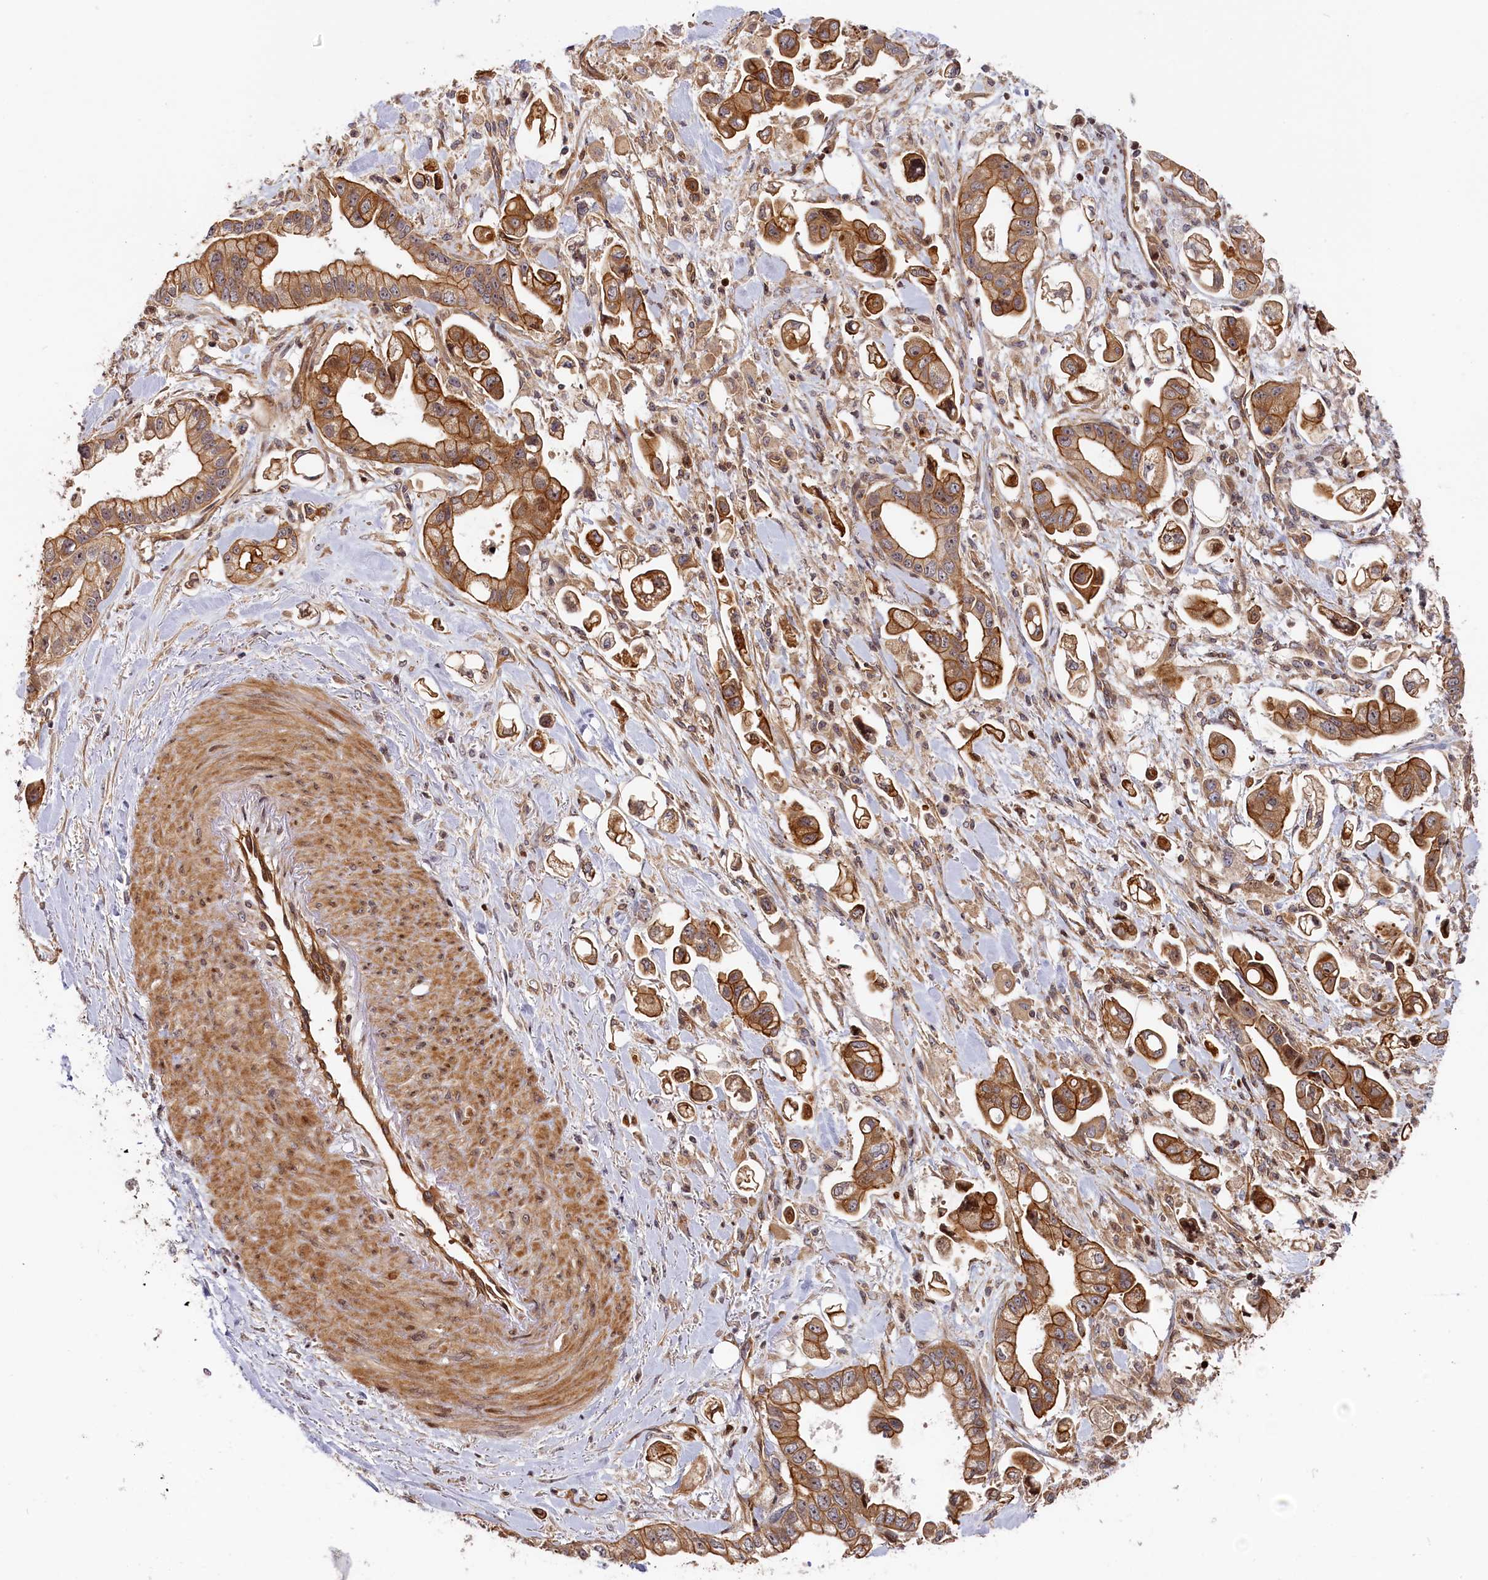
{"staining": {"intensity": "moderate", "quantity": ">75%", "location": "cytoplasmic/membranous"}, "tissue": "stomach cancer", "cell_type": "Tumor cells", "image_type": "cancer", "snomed": [{"axis": "morphology", "description": "Adenocarcinoma, NOS"}, {"axis": "topography", "description": "Stomach"}], "caption": "Immunohistochemistry (IHC) image of neoplastic tissue: stomach adenocarcinoma stained using IHC shows medium levels of moderate protein expression localized specifically in the cytoplasmic/membranous of tumor cells, appearing as a cytoplasmic/membranous brown color.", "gene": "CEP44", "patient": {"sex": "male", "age": 62}}